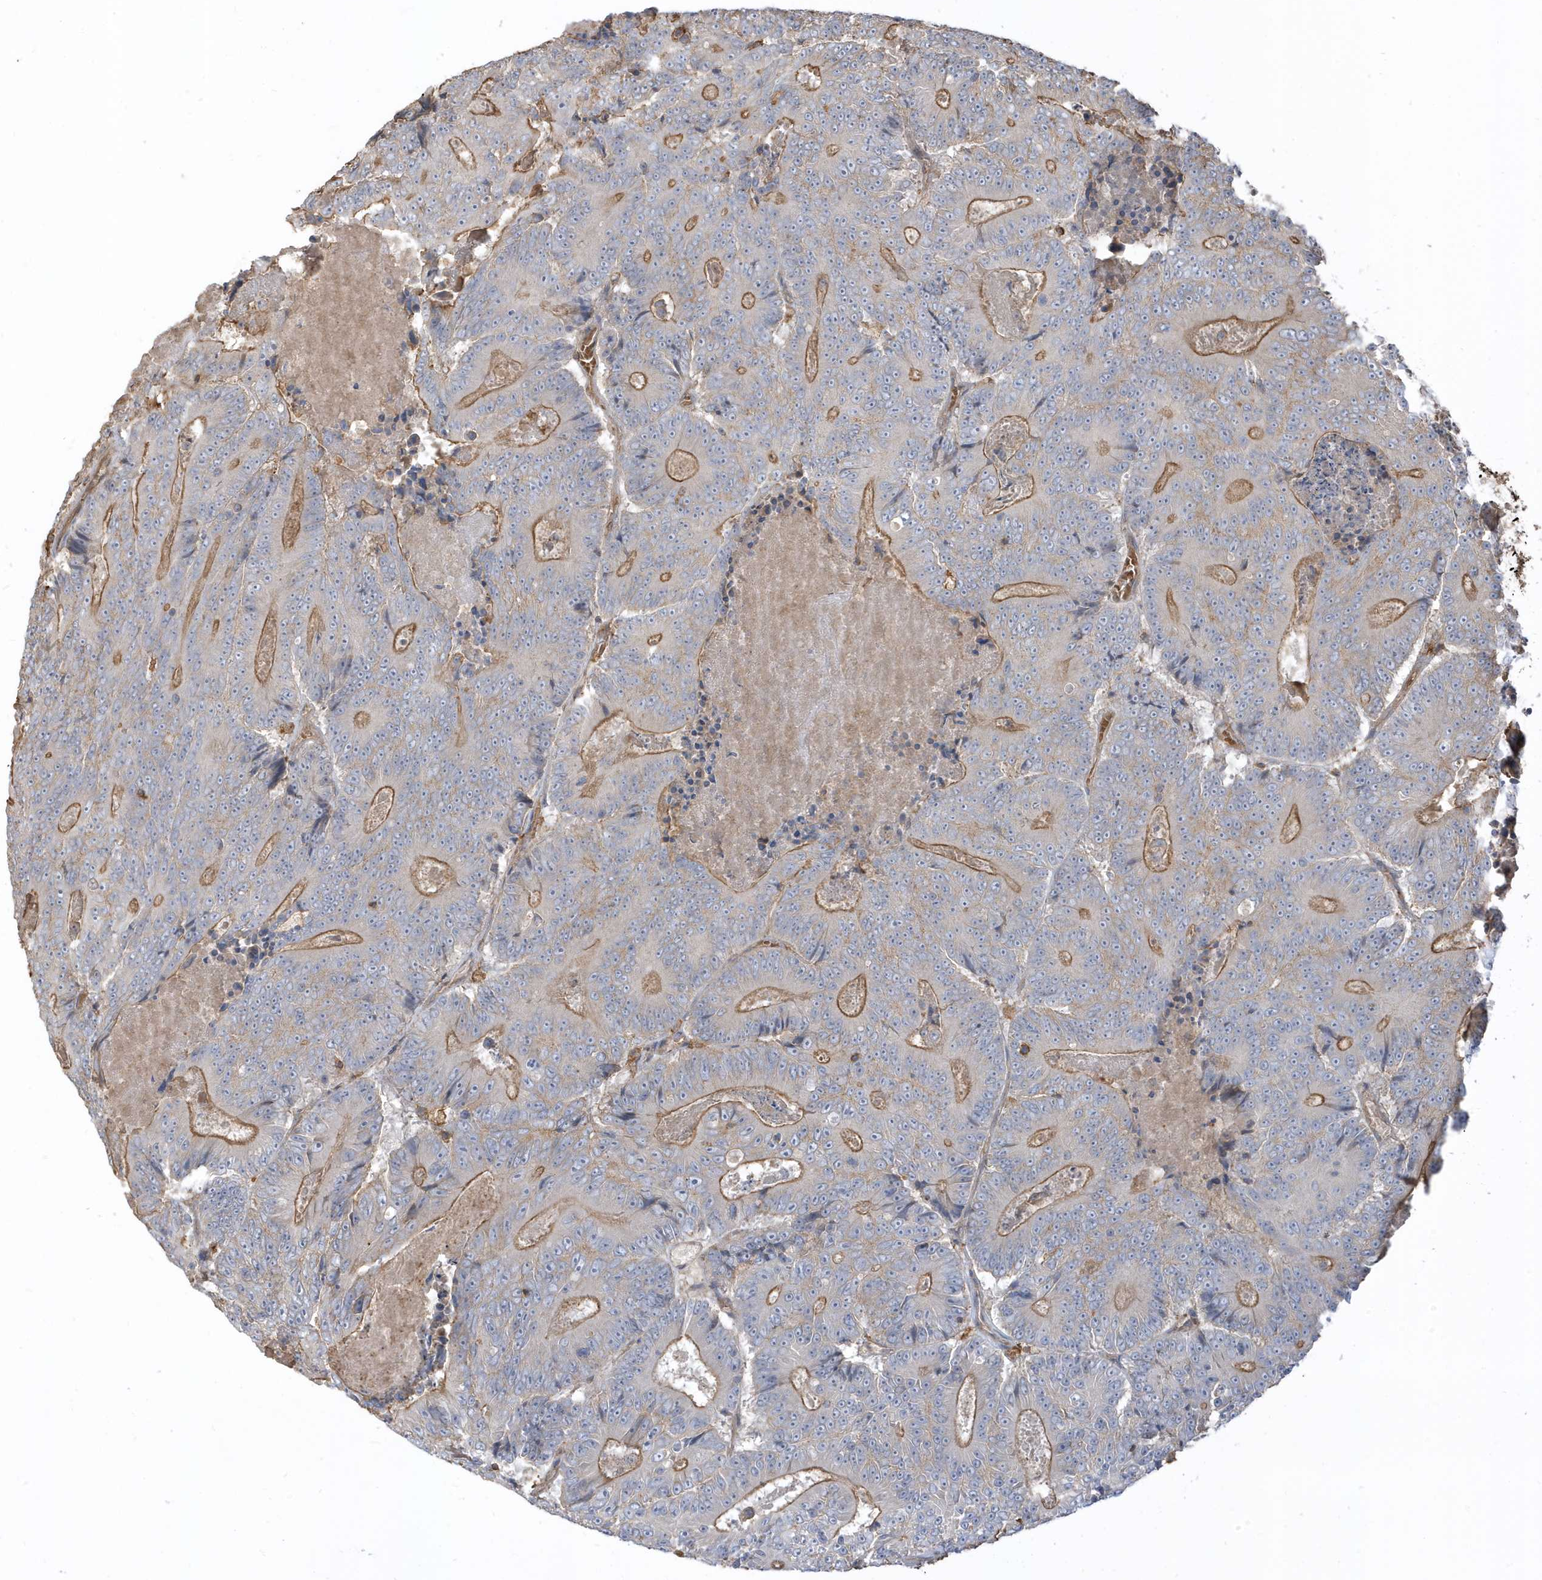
{"staining": {"intensity": "moderate", "quantity": "25%-75%", "location": "cytoplasmic/membranous"}, "tissue": "colorectal cancer", "cell_type": "Tumor cells", "image_type": "cancer", "snomed": [{"axis": "morphology", "description": "Adenocarcinoma, NOS"}, {"axis": "topography", "description": "Colon"}], "caption": "High-power microscopy captured an immunohistochemistry (IHC) photomicrograph of colorectal cancer (adenocarcinoma), revealing moderate cytoplasmic/membranous expression in approximately 25%-75% of tumor cells.", "gene": "ZBTB8A", "patient": {"sex": "male", "age": 83}}